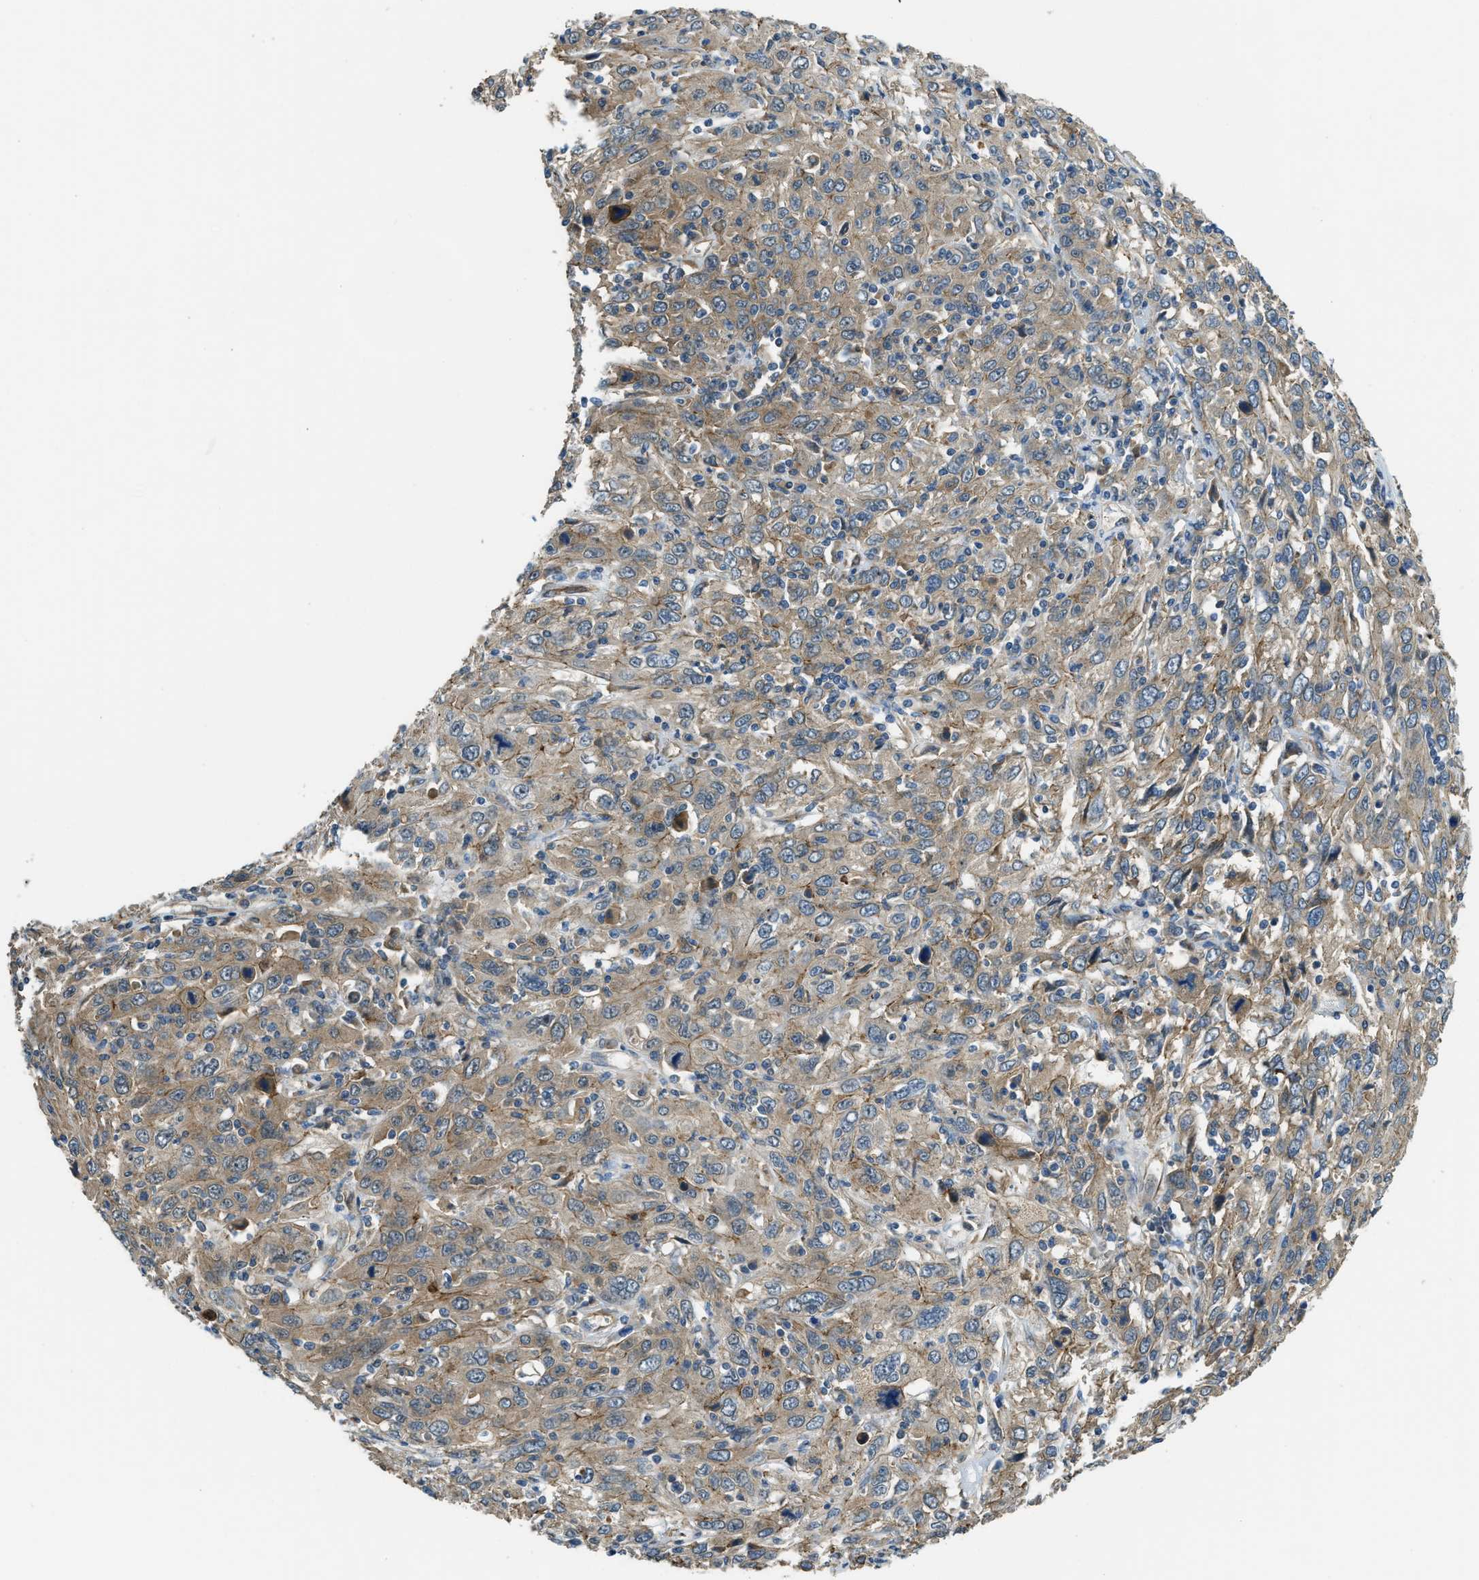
{"staining": {"intensity": "moderate", "quantity": ">75%", "location": "cytoplasmic/membranous"}, "tissue": "cervical cancer", "cell_type": "Tumor cells", "image_type": "cancer", "snomed": [{"axis": "morphology", "description": "Squamous cell carcinoma, NOS"}, {"axis": "topography", "description": "Cervix"}], "caption": "Brown immunohistochemical staining in cervical squamous cell carcinoma shows moderate cytoplasmic/membranous staining in approximately >75% of tumor cells. (DAB (3,3'-diaminobenzidine) = brown stain, brightfield microscopy at high magnification).", "gene": "CGN", "patient": {"sex": "female", "age": 46}}